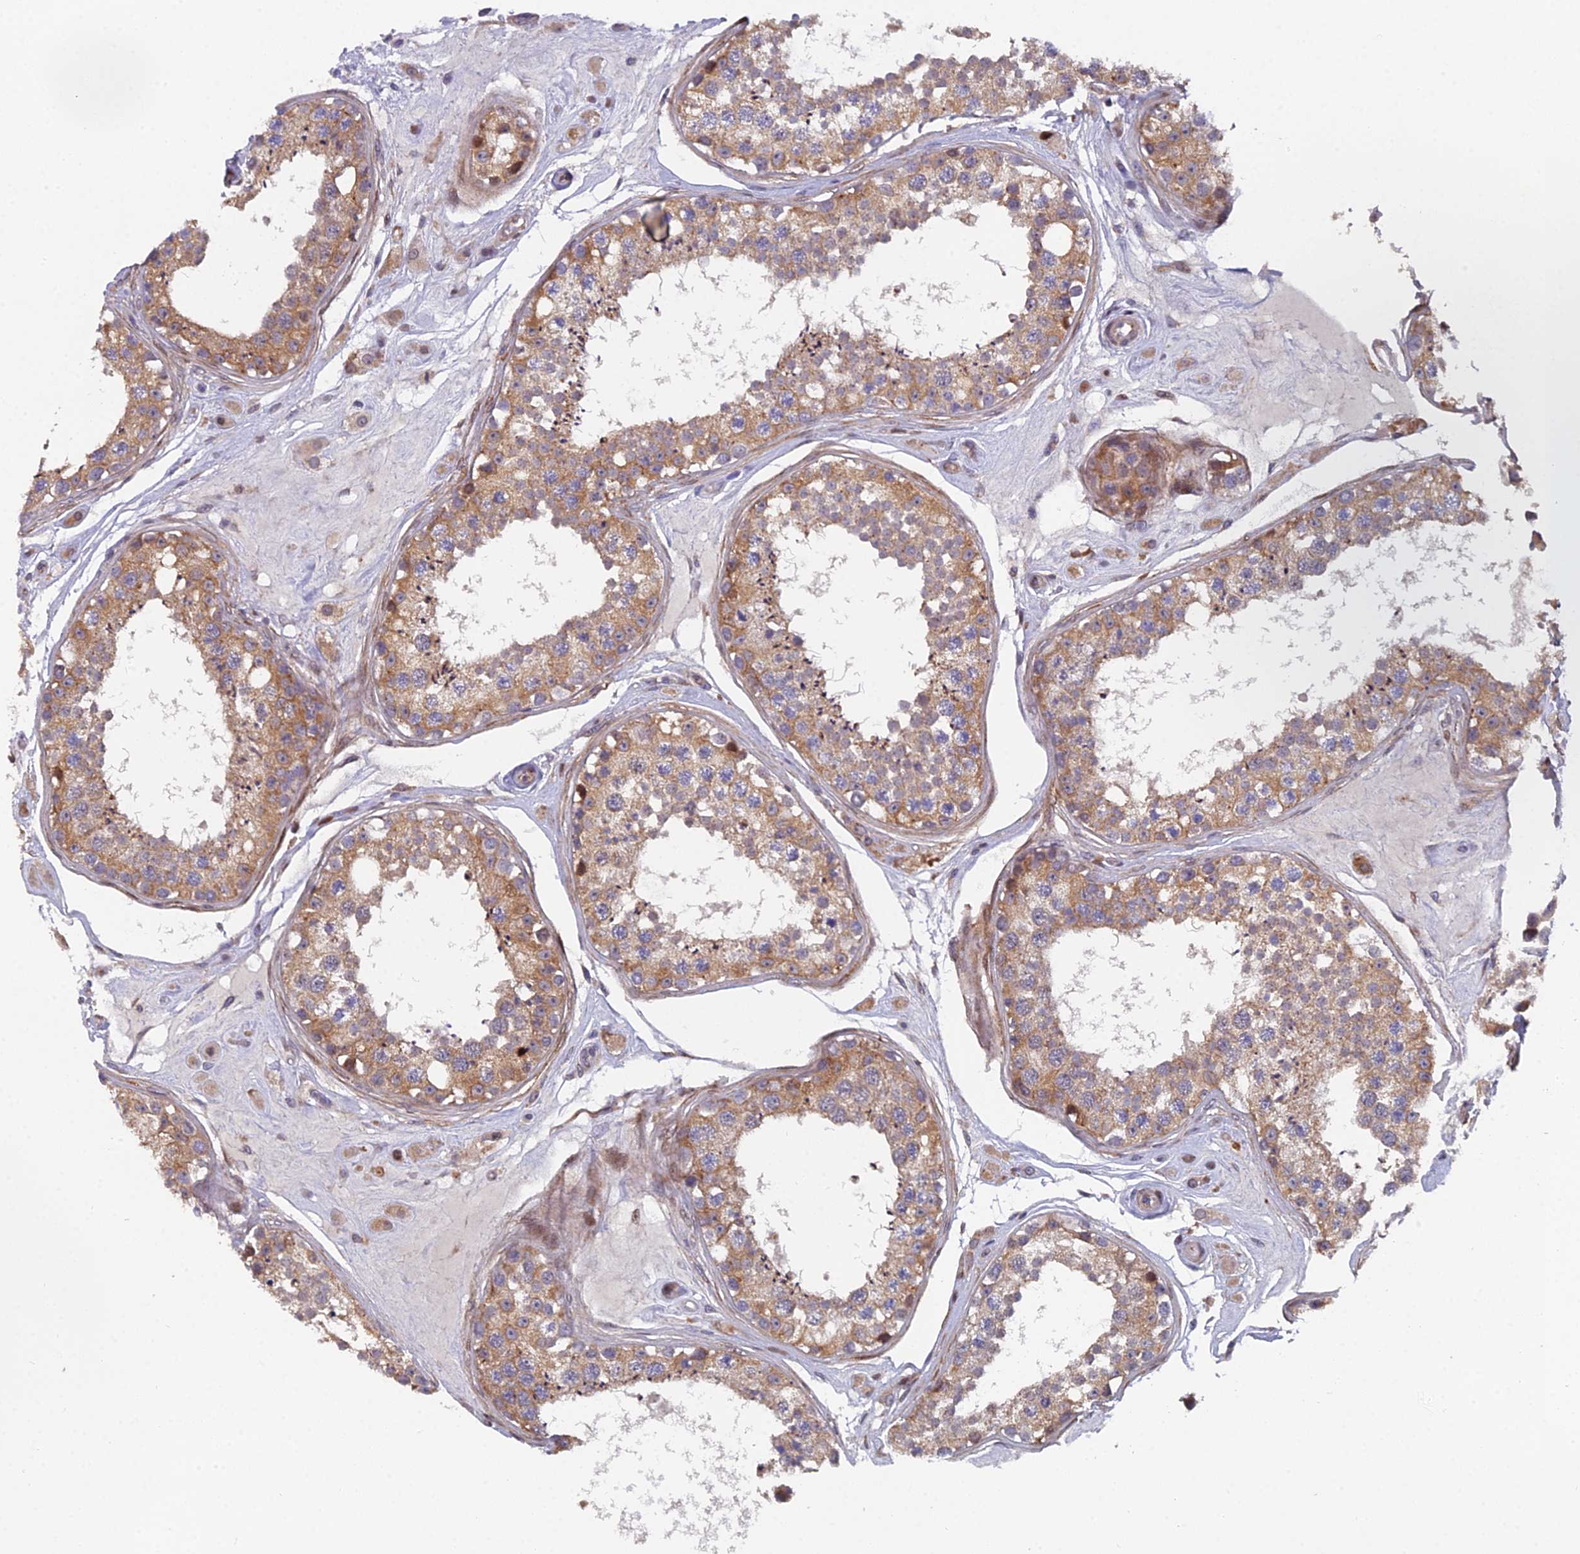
{"staining": {"intensity": "moderate", "quantity": ">75%", "location": "cytoplasmic/membranous"}, "tissue": "testis", "cell_type": "Cells in seminiferous ducts", "image_type": "normal", "snomed": [{"axis": "morphology", "description": "Normal tissue, NOS"}, {"axis": "topography", "description": "Testis"}], "caption": "Testis stained with immunohistochemistry (IHC) displays moderate cytoplasmic/membranous staining in approximately >75% of cells in seminiferous ducts. (DAB (3,3'-diaminobenzidine) IHC with brightfield microscopy, high magnification).", "gene": "RAB28", "patient": {"sex": "male", "age": 25}}